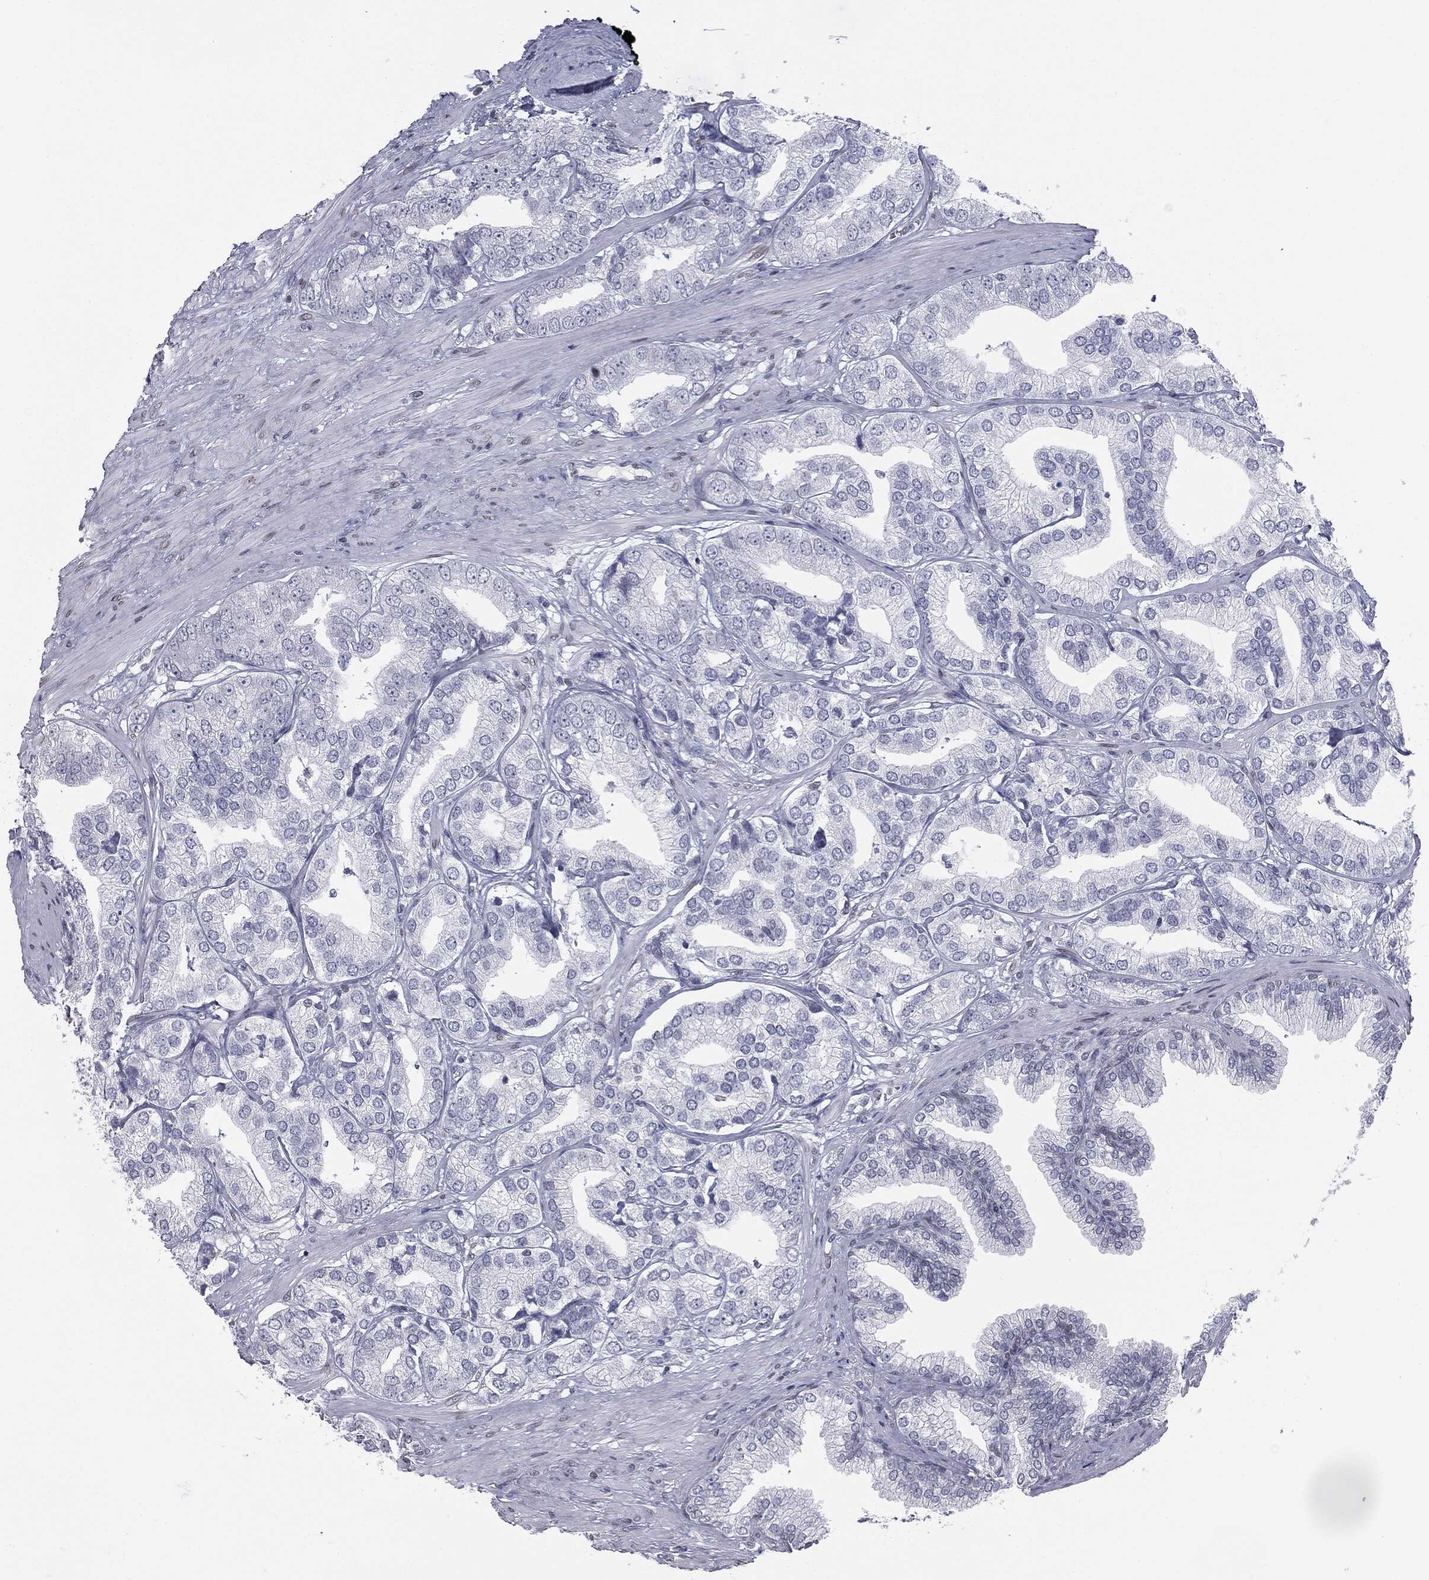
{"staining": {"intensity": "negative", "quantity": "none", "location": "none"}, "tissue": "prostate cancer", "cell_type": "Tumor cells", "image_type": "cancer", "snomed": [{"axis": "morphology", "description": "Adenocarcinoma, High grade"}, {"axis": "topography", "description": "Prostate"}], "caption": "An image of prostate cancer stained for a protein displays no brown staining in tumor cells.", "gene": "ALDOB", "patient": {"sex": "male", "age": 58}}